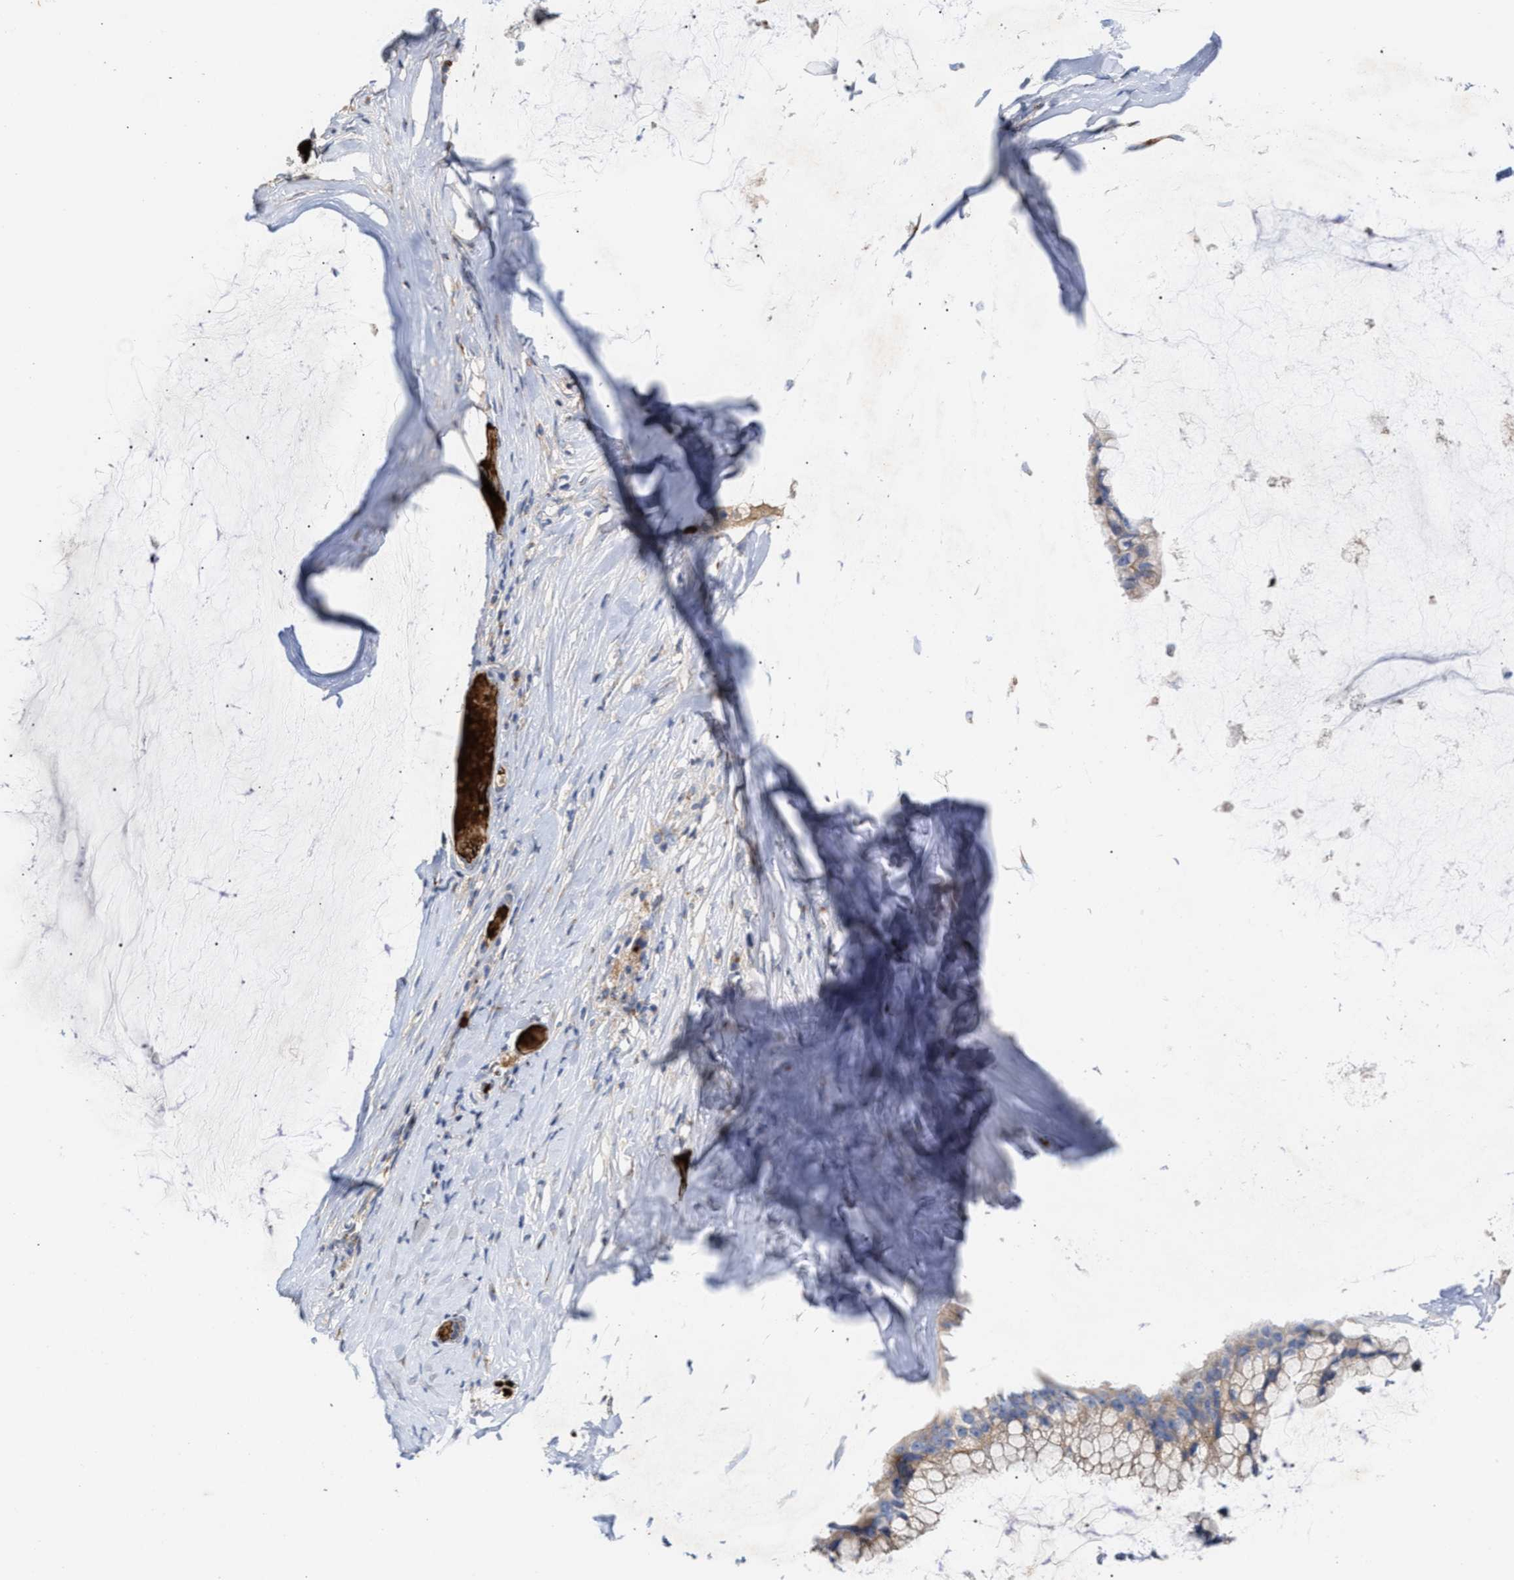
{"staining": {"intensity": "weak", "quantity": ">75%", "location": "cytoplasmic/membranous"}, "tissue": "ovarian cancer", "cell_type": "Tumor cells", "image_type": "cancer", "snomed": [{"axis": "morphology", "description": "Cystadenocarcinoma, mucinous, NOS"}, {"axis": "topography", "description": "Ovary"}], "caption": "Immunohistochemical staining of human ovarian mucinous cystadenocarcinoma reveals weak cytoplasmic/membranous protein staining in about >75% of tumor cells.", "gene": "CCL2", "patient": {"sex": "female", "age": 39}}